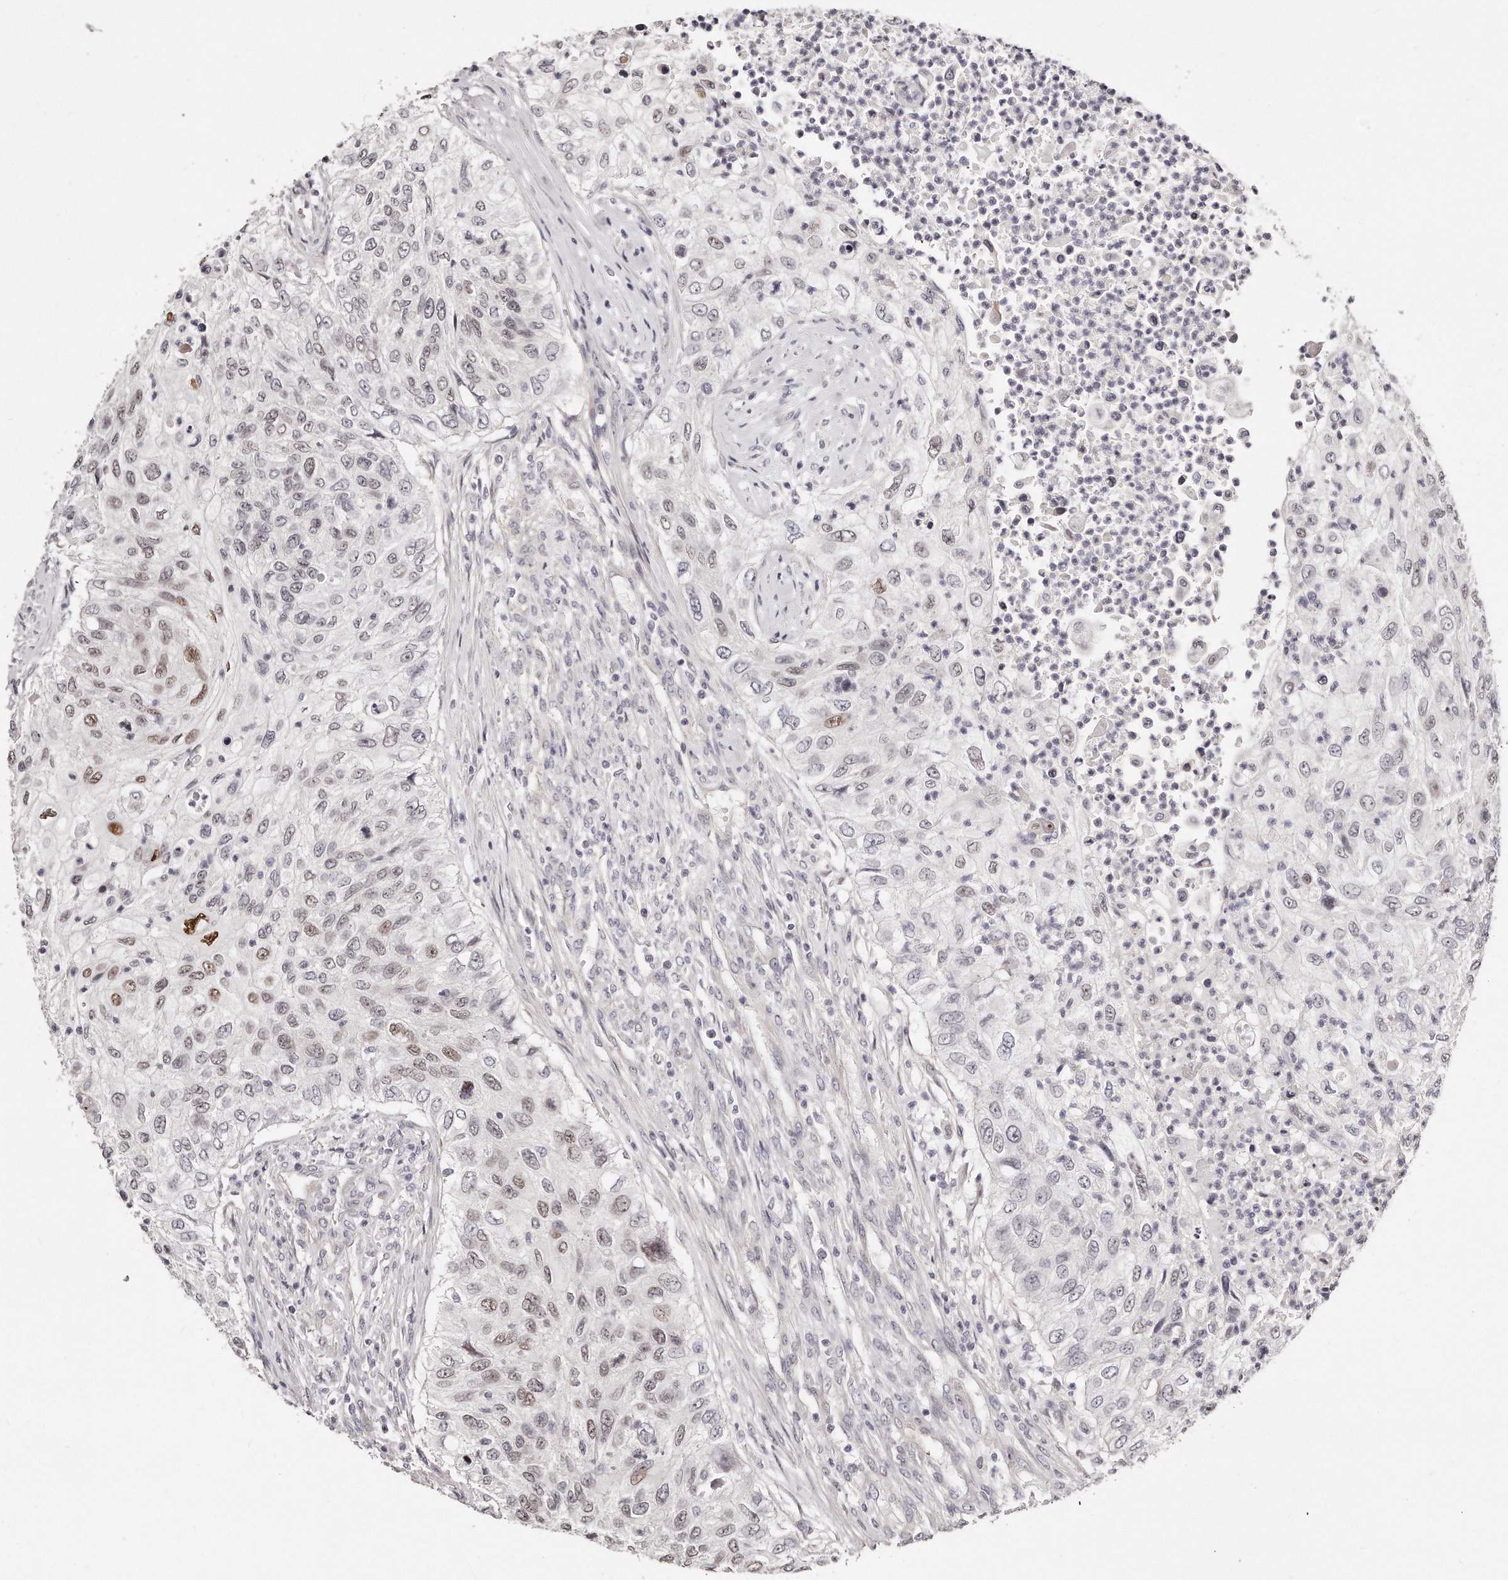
{"staining": {"intensity": "moderate", "quantity": "<25%", "location": "nuclear"}, "tissue": "urothelial cancer", "cell_type": "Tumor cells", "image_type": "cancer", "snomed": [{"axis": "morphology", "description": "Urothelial carcinoma, High grade"}, {"axis": "topography", "description": "Urinary bladder"}], "caption": "Tumor cells show low levels of moderate nuclear positivity in about <25% of cells in human urothelial cancer. (IHC, brightfield microscopy, high magnification).", "gene": "CASZ1", "patient": {"sex": "female", "age": 60}}